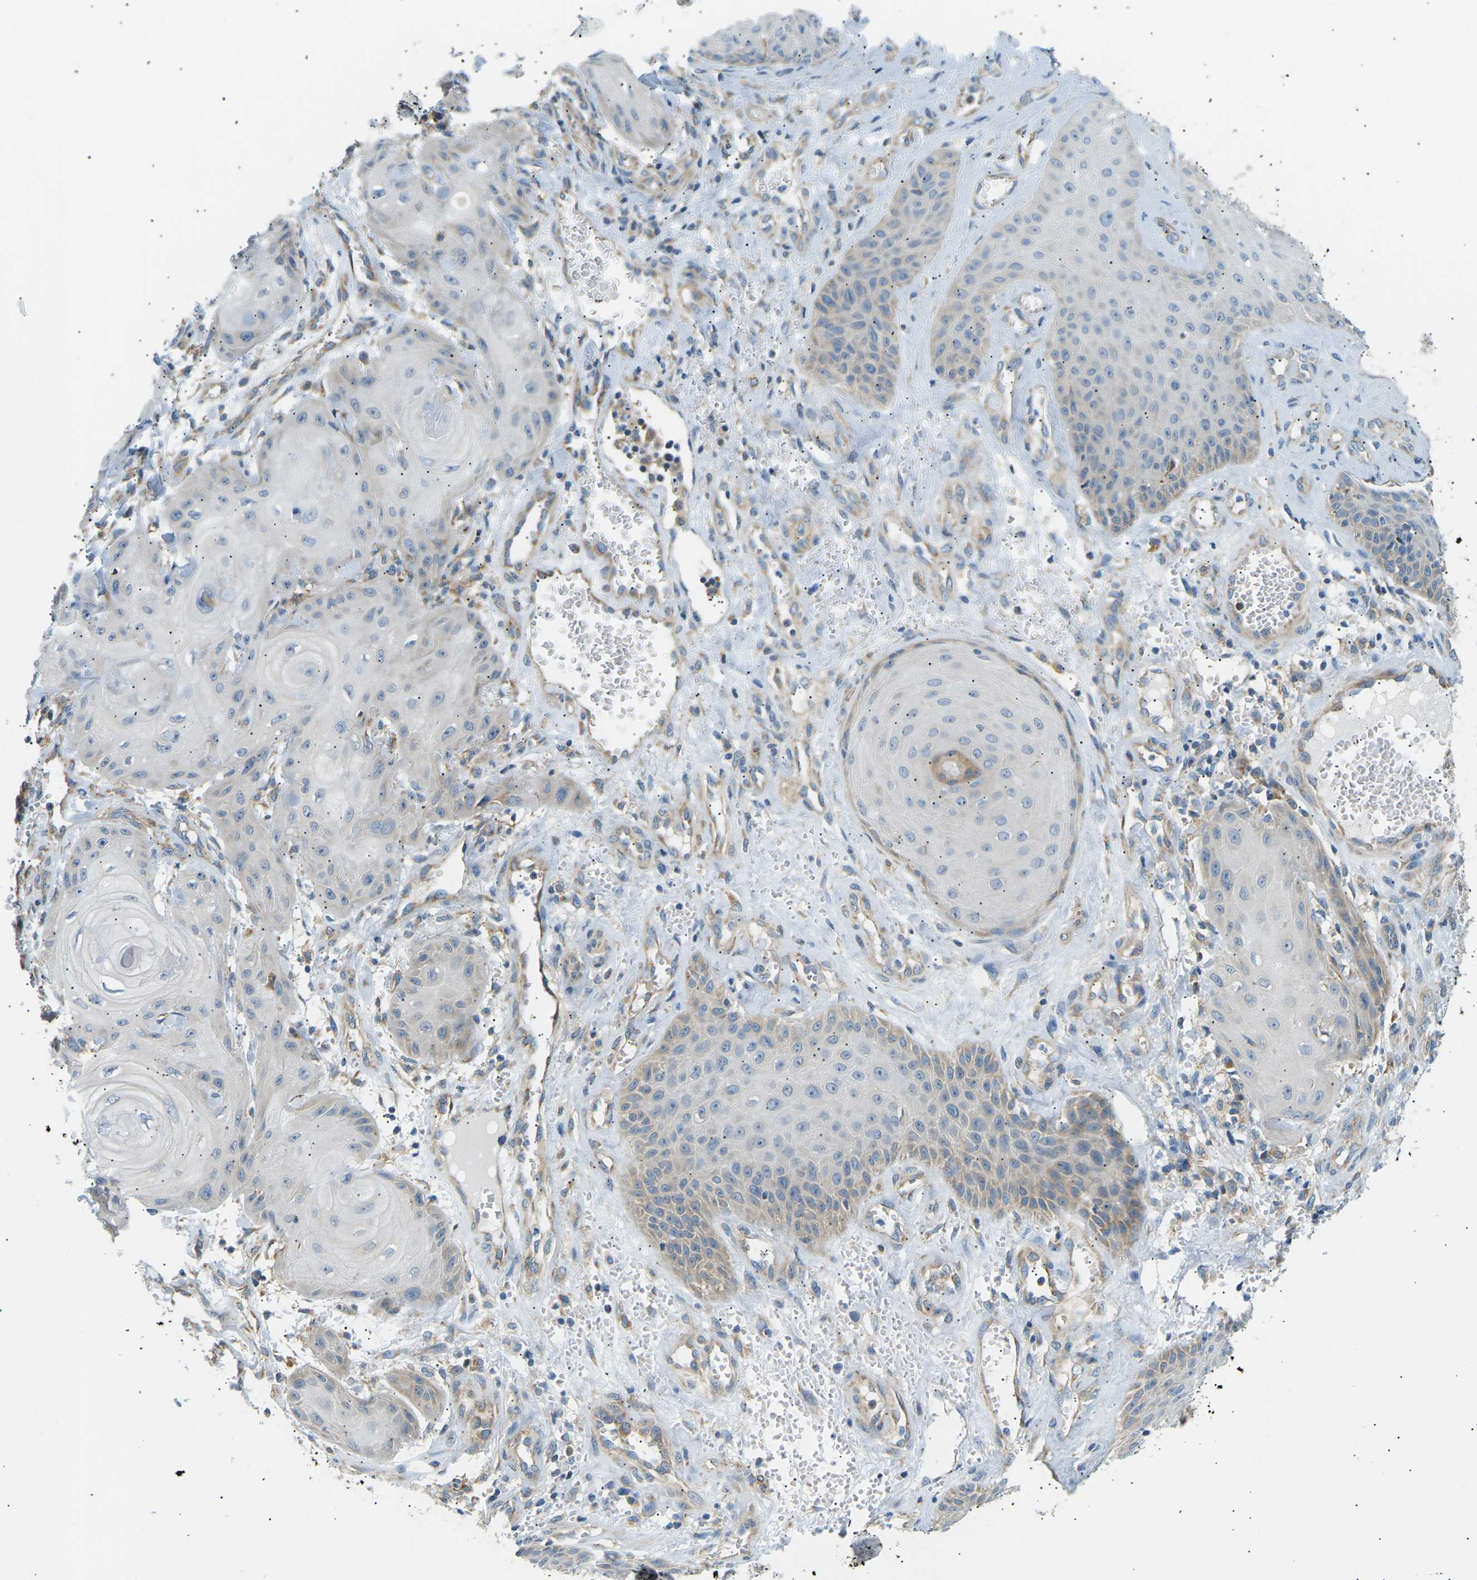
{"staining": {"intensity": "weak", "quantity": "<25%", "location": "cytoplasmic/membranous"}, "tissue": "skin cancer", "cell_type": "Tumor cells", "image_type": "cancer", "snomed": [{"axis": "morphology", "description": "Squamous cell carcinoma, NOS"}, {"axis": "topography", "description": "Skin"}], "caption": "Immunohistochemistry image of human squamous cell carcinoma (skin) stained for a protein (brown), which shows no staining in tumor cells.", "gene": "TBC1D8", "patient": {"sex": "male", "age": 74}}